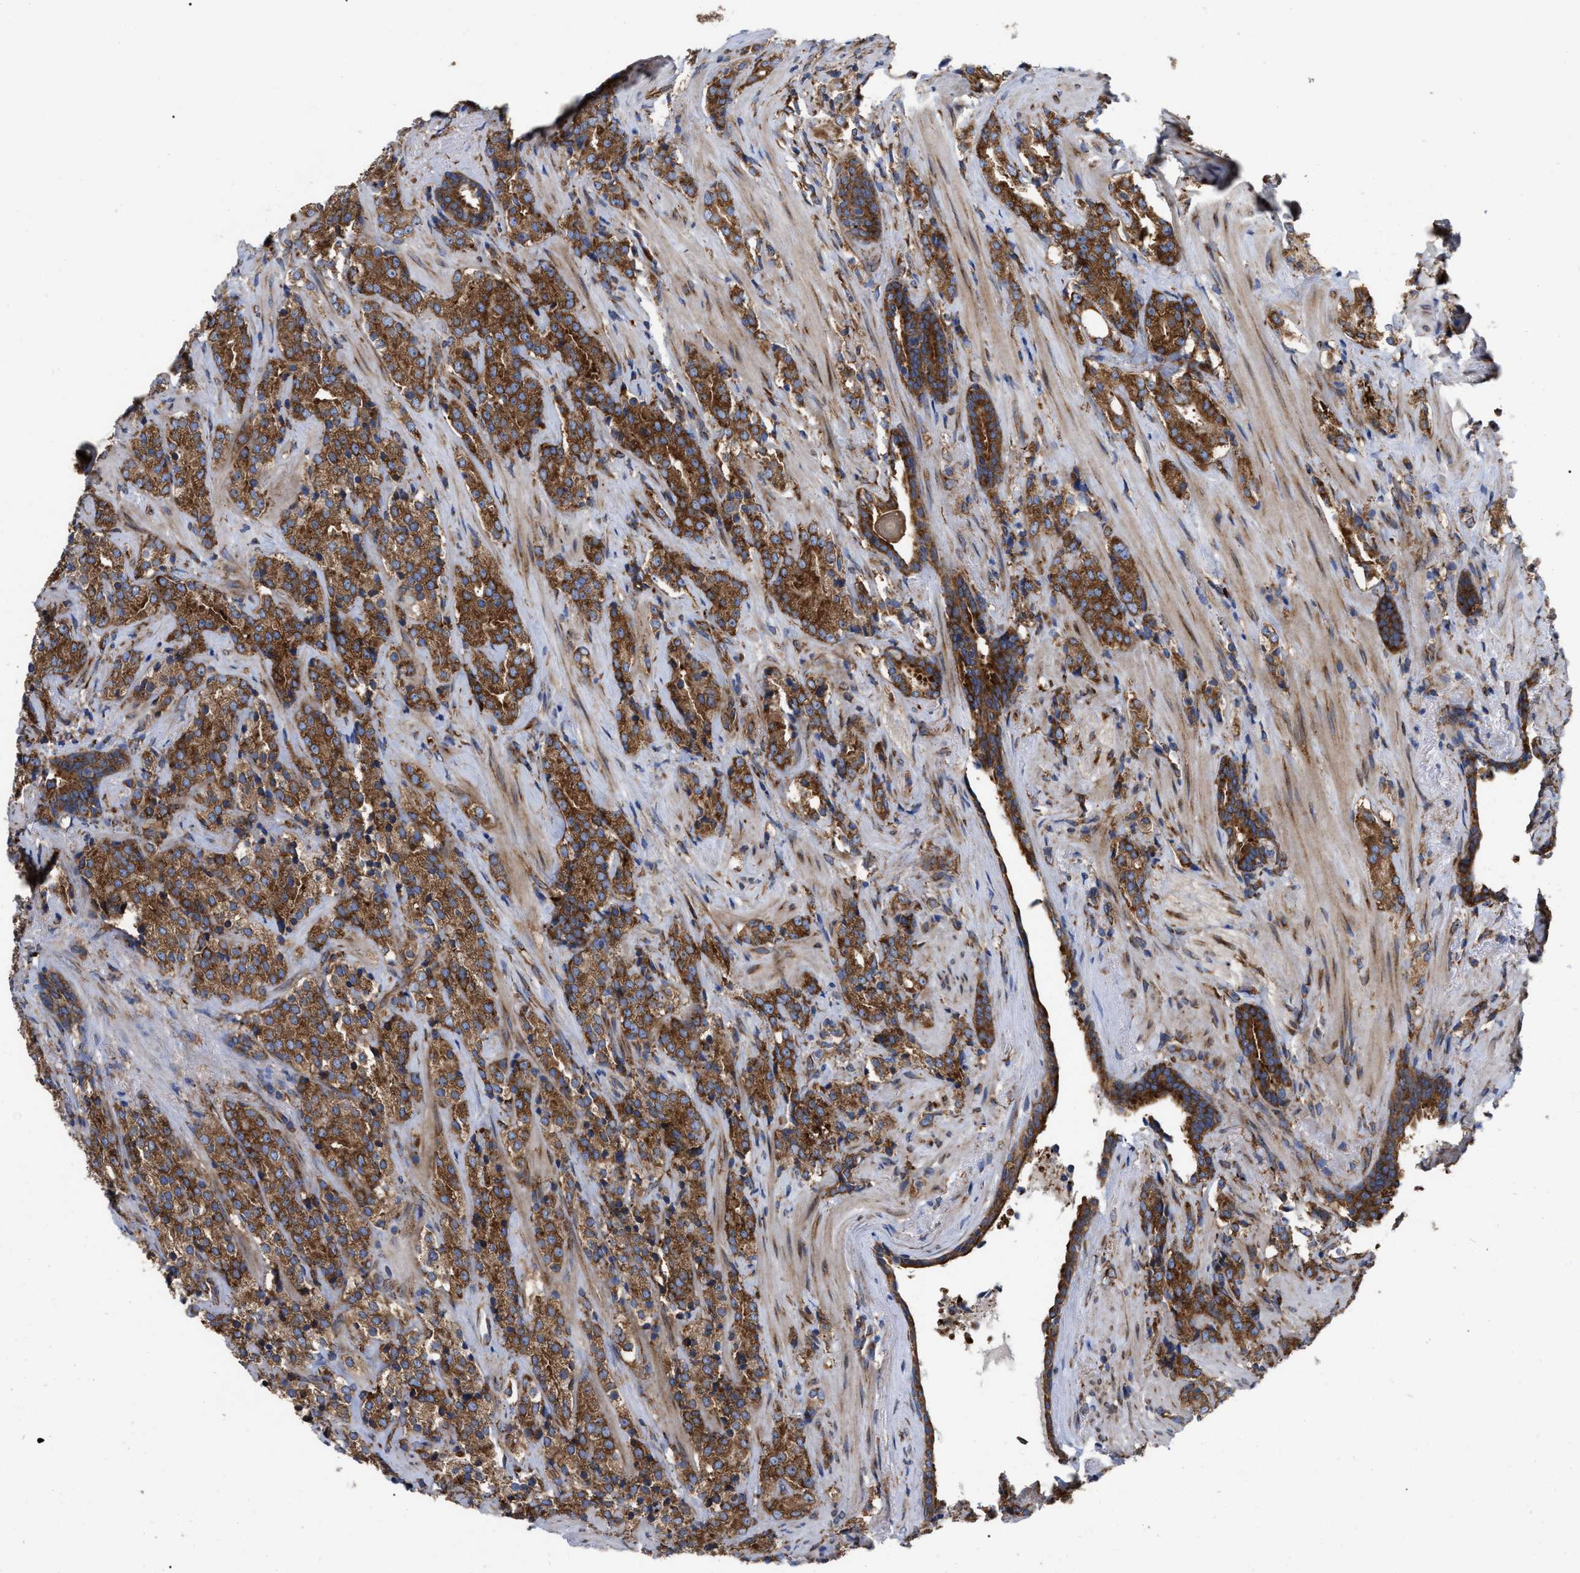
{"staining": {"intensity": "strong", "quantity": ">75%", "location": "cytoplasmic/membranous"}, "tissue": "prostate cancer", "cell_type": "Tumor cells", "image_type": "cancer", "snomed": [{"axis": "morphology", "description": "Adenocarcinoma, High grade"}, {"axis": "topography", "description": "Prostate"}], "caption": "Immunohistochemistry (IHC) image of neoplastic tissue: prostate cancer stained using IHC demonstrates high levels of strong protein expression localized specifically in the cytoplasmic/membranous of tumor cells, appearing as a cytoplasmic/membranous brown color.", "gene": "FAM120A", "patient": {"sex": "male", "age": 71}}